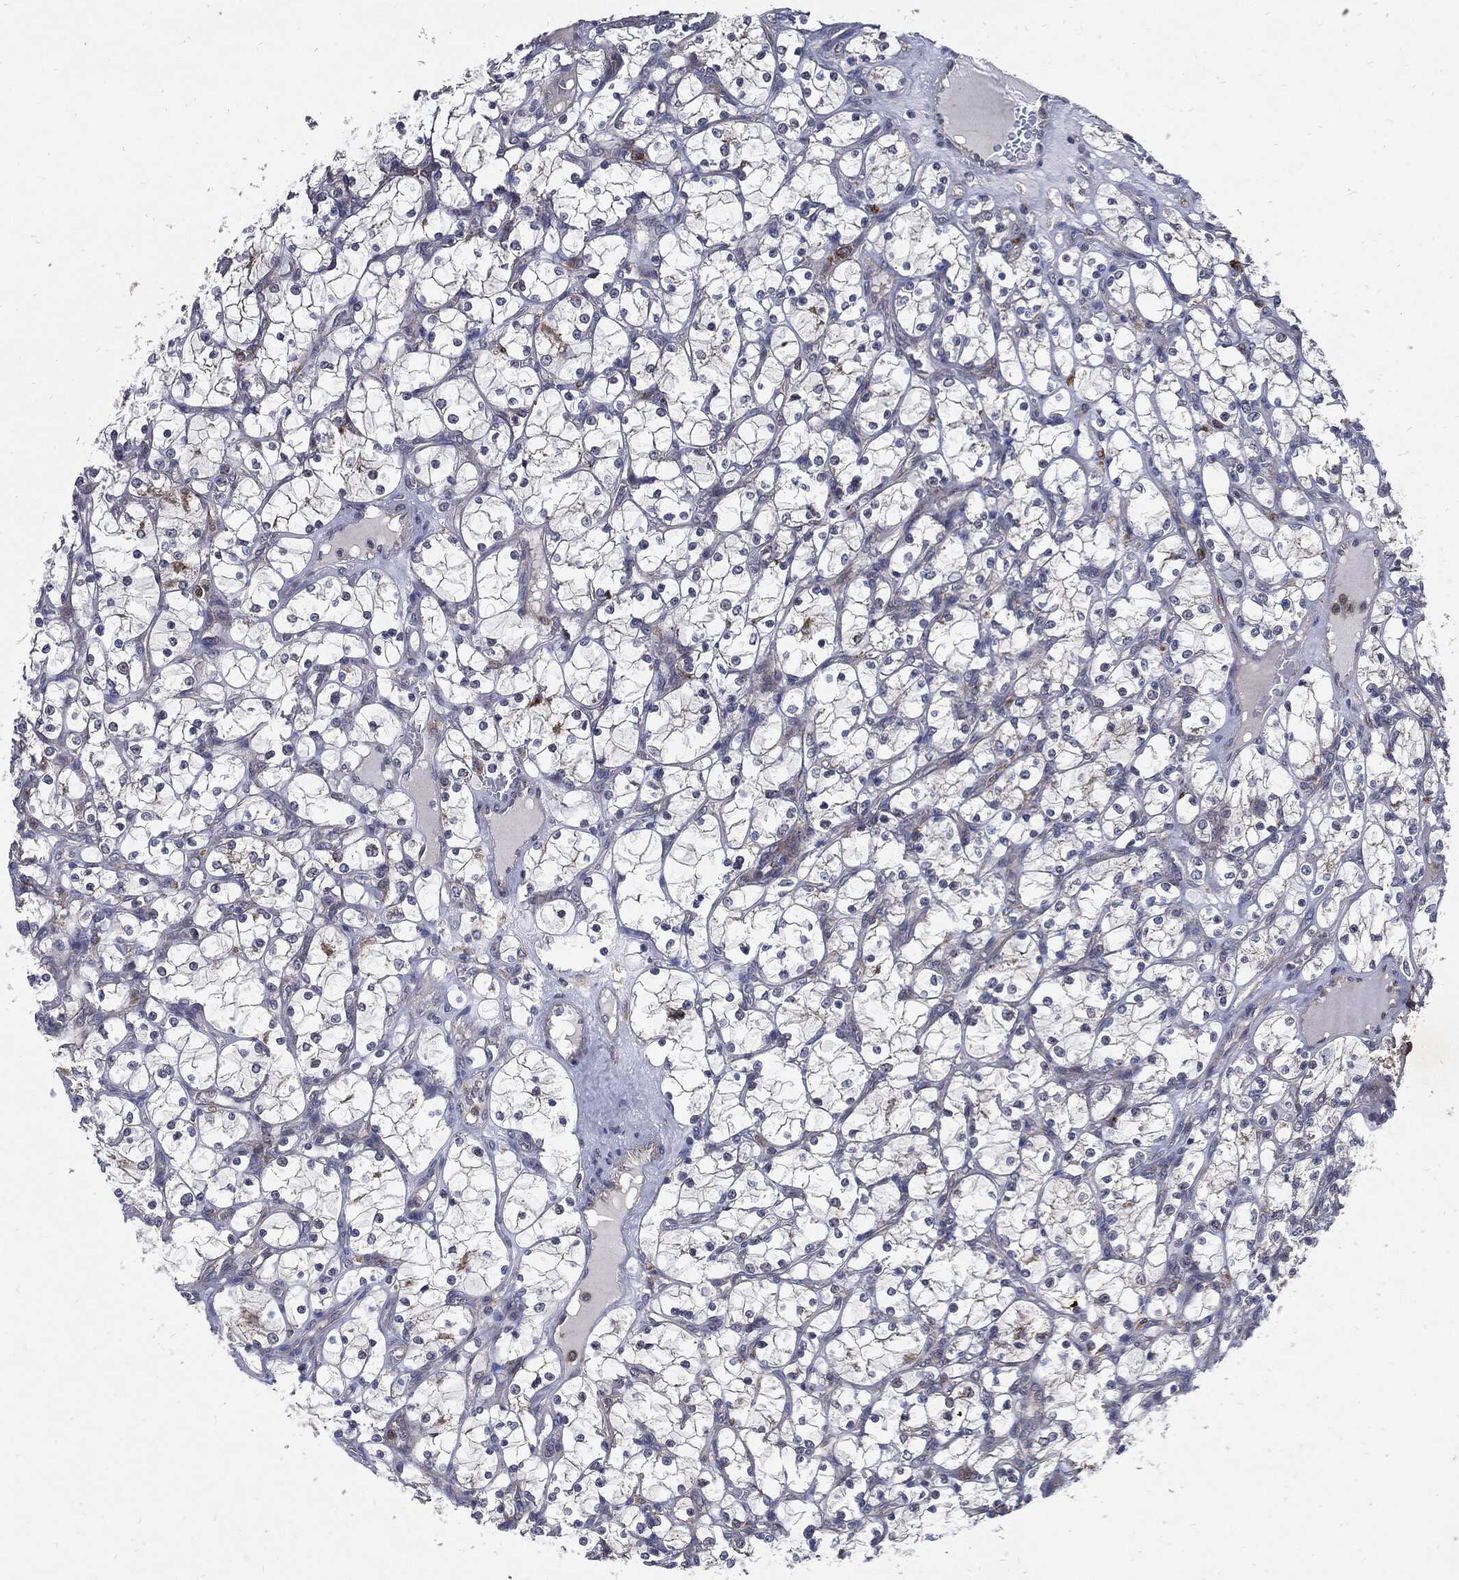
{"staining": {"intensity": "negative", "quantity": "none", "location": "none"}, "tissue": "renal cancer", "cell_type": "Tumor cells", "image_type": "cancer", "snomed": [{"axis": "morphology", "description": "Adenocarcinoma, NOS"}, {"axis": "topography", "description": "Kidney"}], "caption": "This is a histopathology image of immunohistochemistry staining of renal cancer (adenocarcinoma), which shows no staining in tumor cells. (Brightfield microscopy of DAB (3,3'-diaminobenzidine) IHC at high magnification).", "gene": "SLC31A2", "patient": {"sex": "female", "age": 69}}